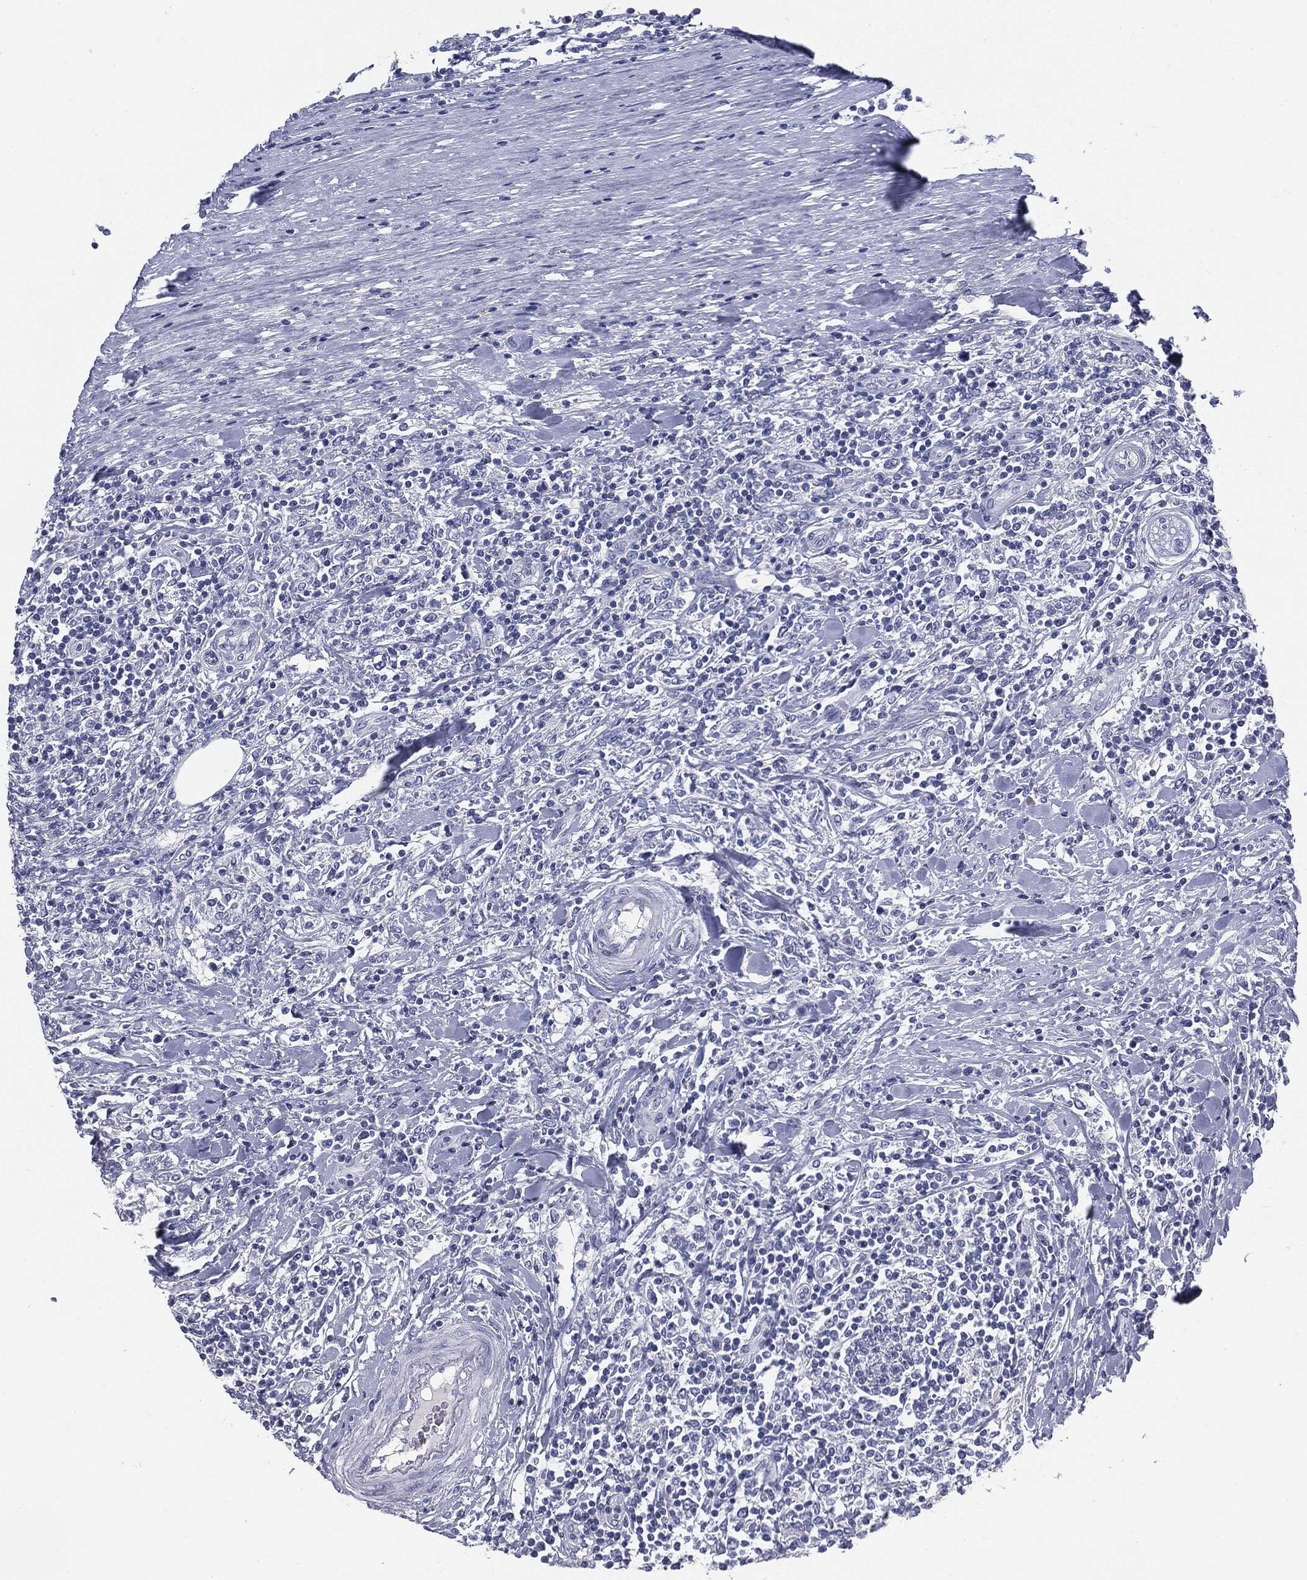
{"staining": {"intensity": "negative", "quantity": "none", "location": "none"}, "tissue": "lymphoma", "cell_type": "Tumor cells", "image_type": "cancer", "snomed": [{"axis": "morphology", "description": "Malignant lymphoma, non-Hodgkin's type, High grade"}, {"axis": "topography", "description": "Lymph node"}], "caption": "This is an immunohistochemistry image of high-grade malignant lymphoma, non-Hodgkin's type. There is no expression in tumor cells.", "gene": "MUC1", "patient": {"sex": "female", "age": 84}}